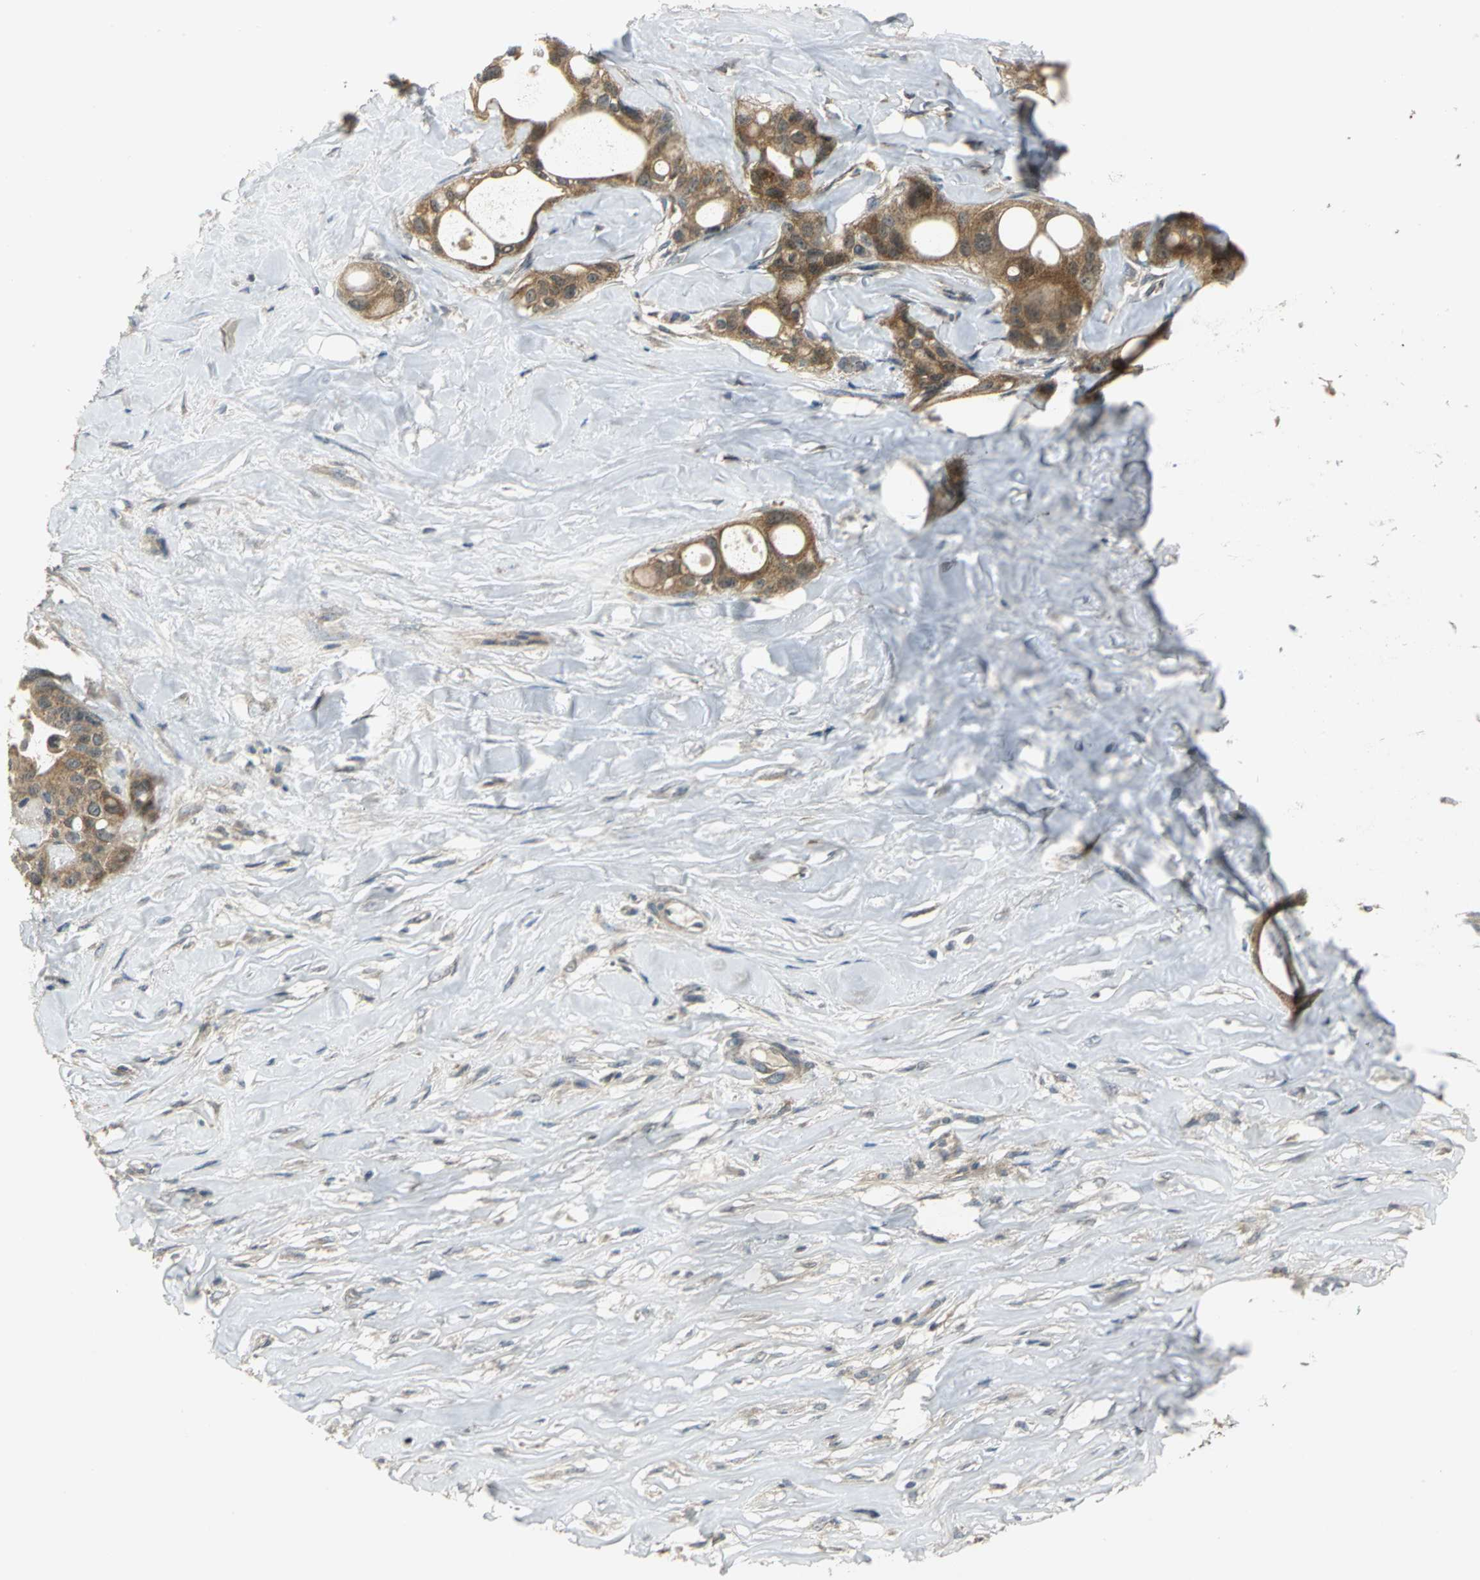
{"staining": {"intensity": "strong", "quantity": ">75%", "location": "cytoplasmic/membranous"}, "tissue": "liver cancer", "cell_type": "Tumor cells", "image_type": "cancer", "snomed": [{"axis": "morphology", "description": "Cholangiocarcinoma"}, {"axis": "topography", "description": "Liver"}], "caption": "Protein staining of cholangiocarcinoma (liver) tissue exhibits strong cytoplasmic/membranous positivity in approximately >75% of tumor cells.", "gene": "MAPK8IP3", "patient": {"sex": "female", "age": 67}}